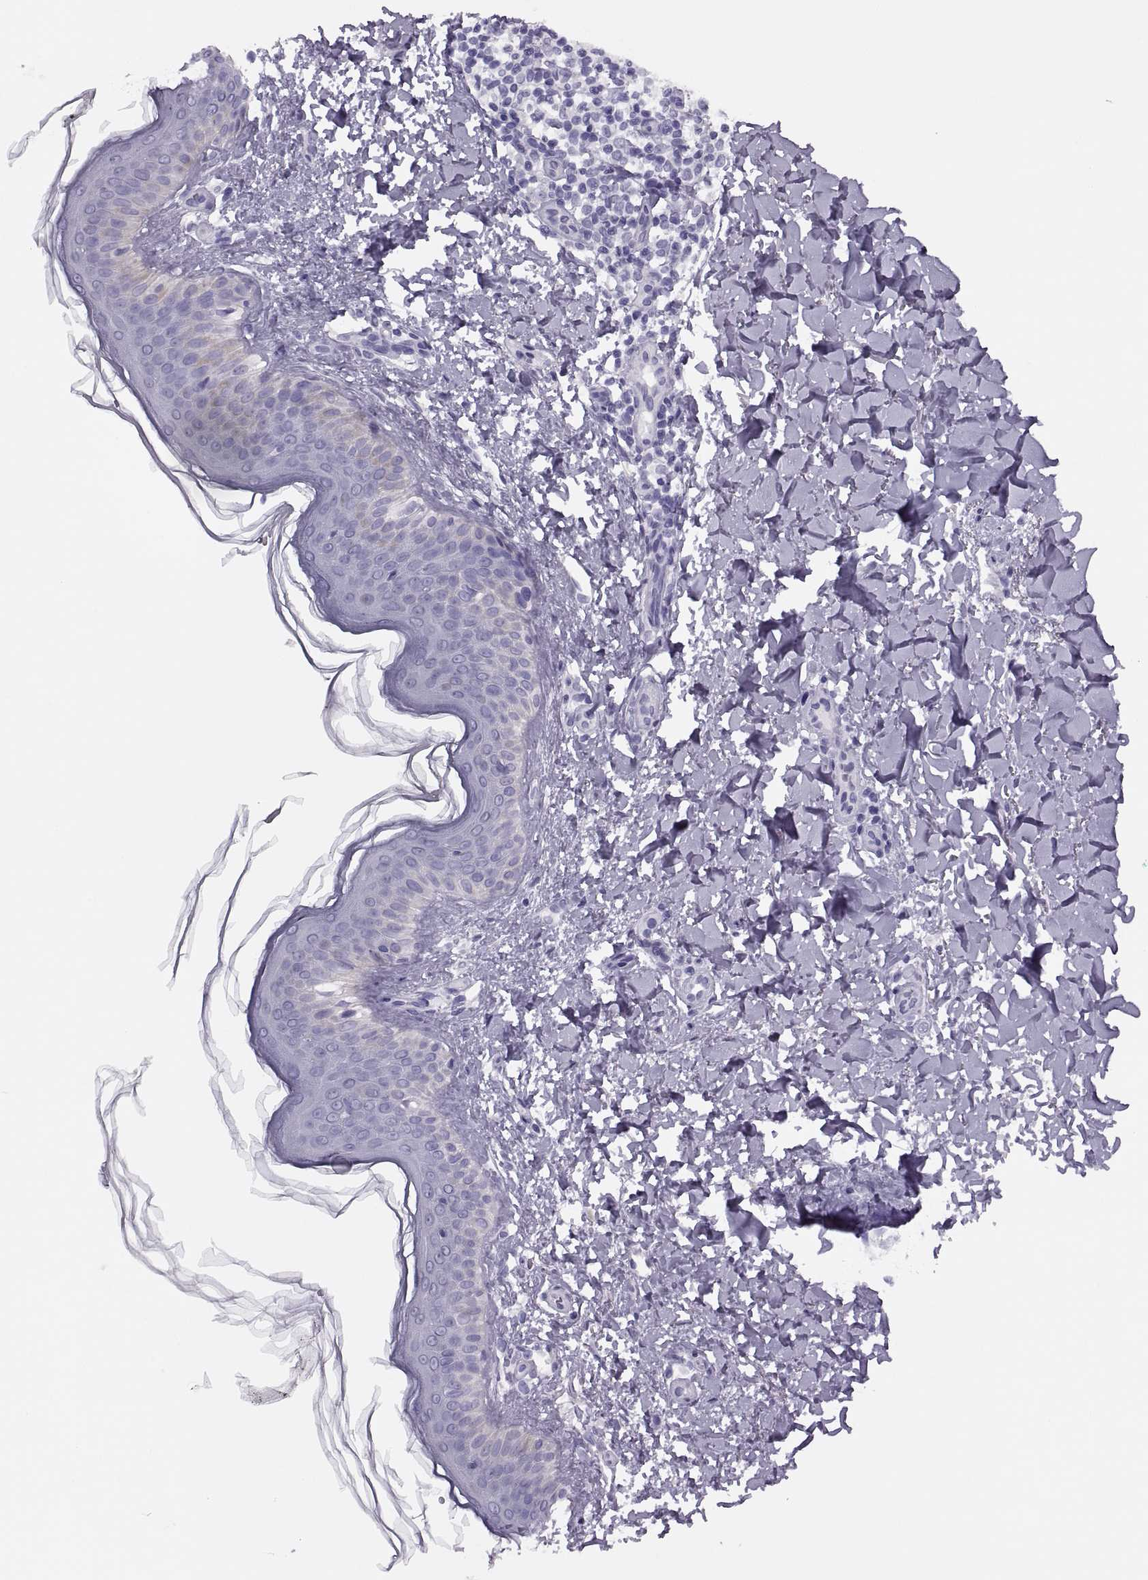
{"staining": {"intensity": "negative", "quantity": "none", "location": "none"}, "tissue": "skin cancer", "cell_type": "Tumor cells", "image_type": "cancer", "snomed": [{"axis": "morphology", "description": "Normal tissue, NOS"}, {"axis": "morphology", "description": "Basal cell carcinoma"}, {"axis": "topography", "description": "Skin"}], "caption": "Tumor cells are negative for brown protein staining in skin cancer. (Stains: DAB immunohistochemistry (IHC) with hematoxylin counter stain, Microscopy: brightfield microscopy at high magnification).", "gene": "FAM24A", "patient": {"sex": "male", "age": 46}}